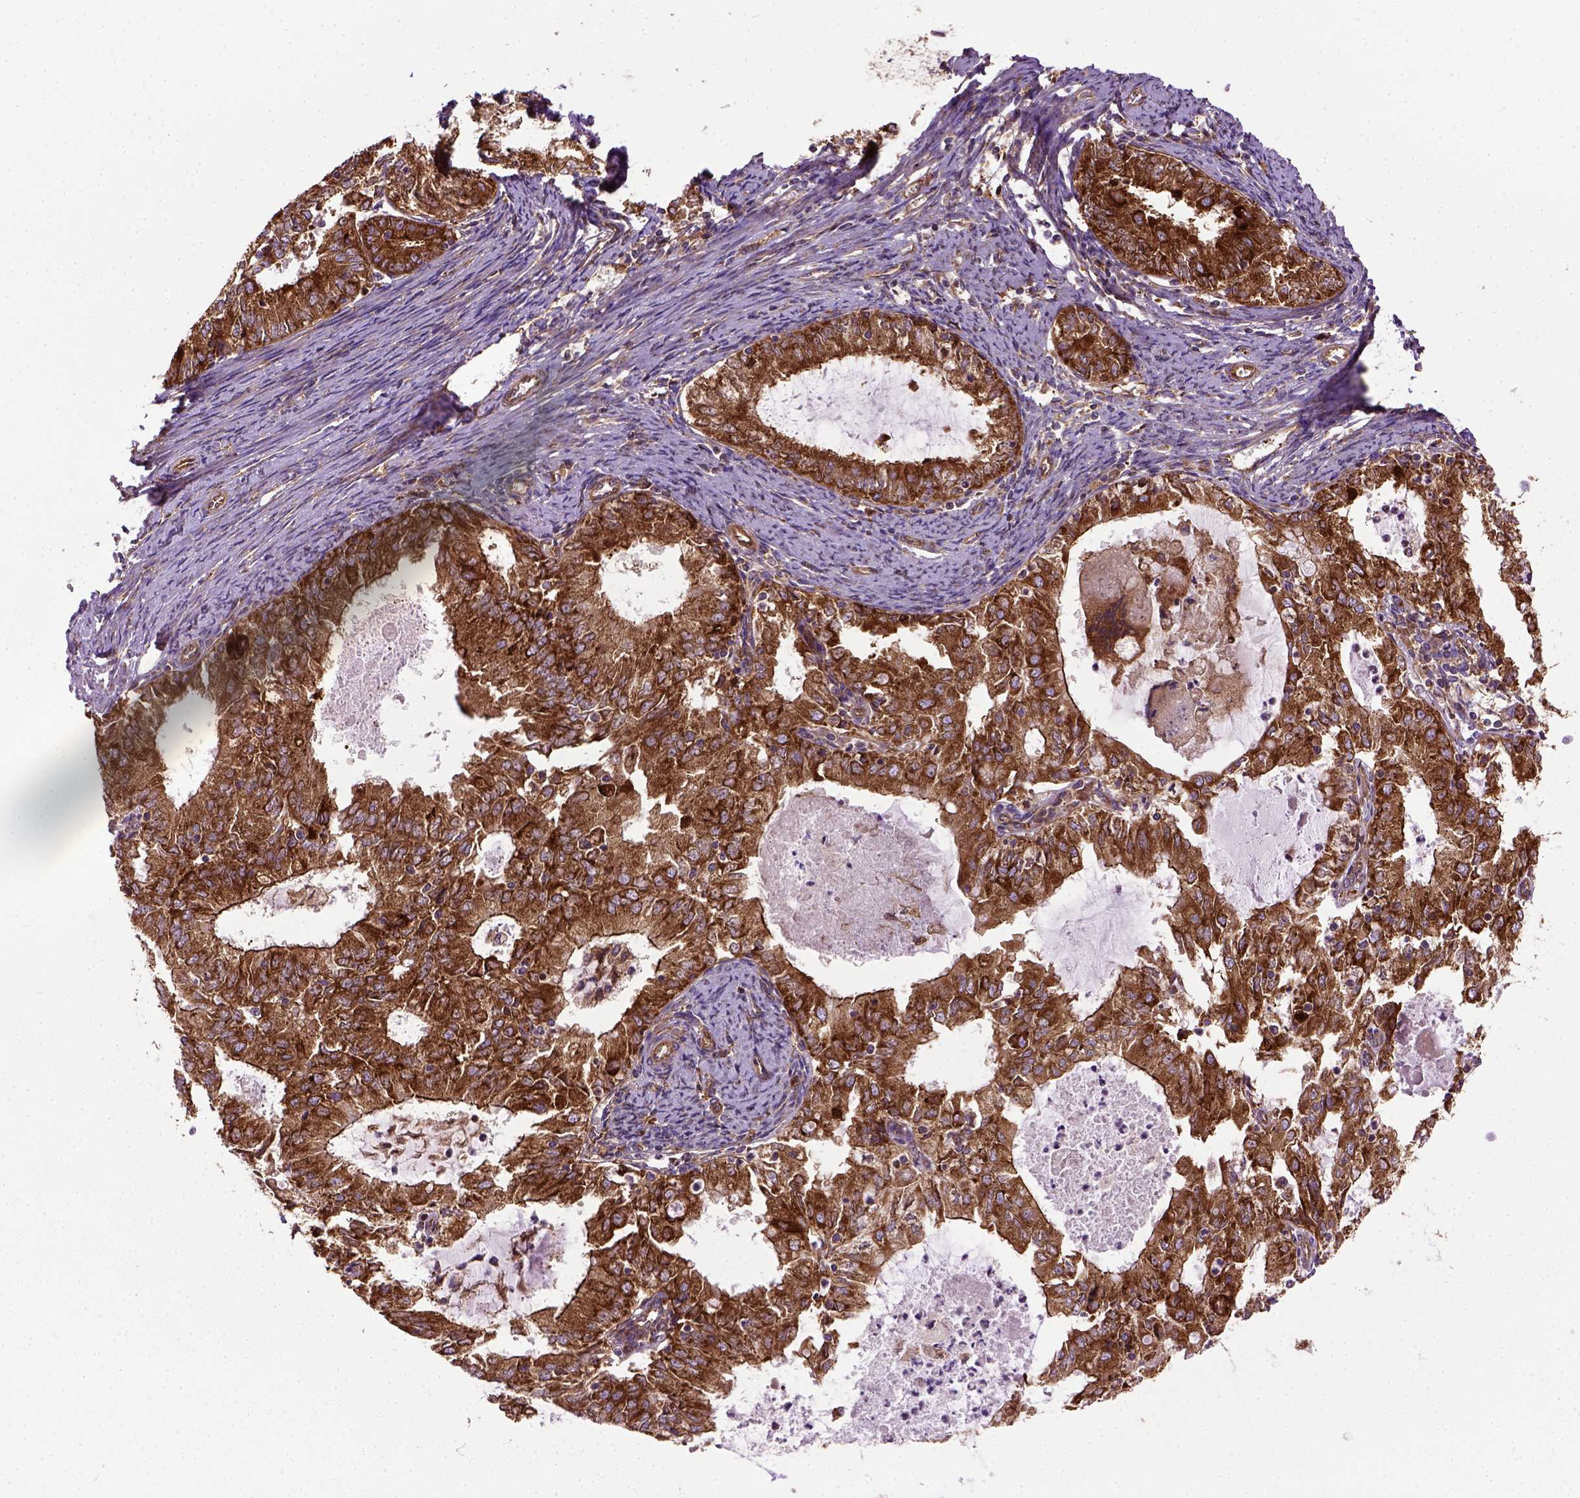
{"staining": {"intensity": "strong", "quantity": ">75%", "location": "cytoplasmic/membranous"}, "tissue": "endometrial cancer", "cell_type": "Tumor cells", "image_type": "cancer", "snomed": [{"axis": "morphology", "description": "Adenocarcinoma, NOS"}, {"axis": "topography", "description": "Endometrium"}], "caption": "DAB (3,3'-diaminobenzidine) immunohistochemical staining of endometrial cancer reveals strong cytoplasmic/membranous protein staining in approximately >75% of tumor cells.", "gene": "CAPRIN1", "patient": {"sex": "female", "age": 57}}